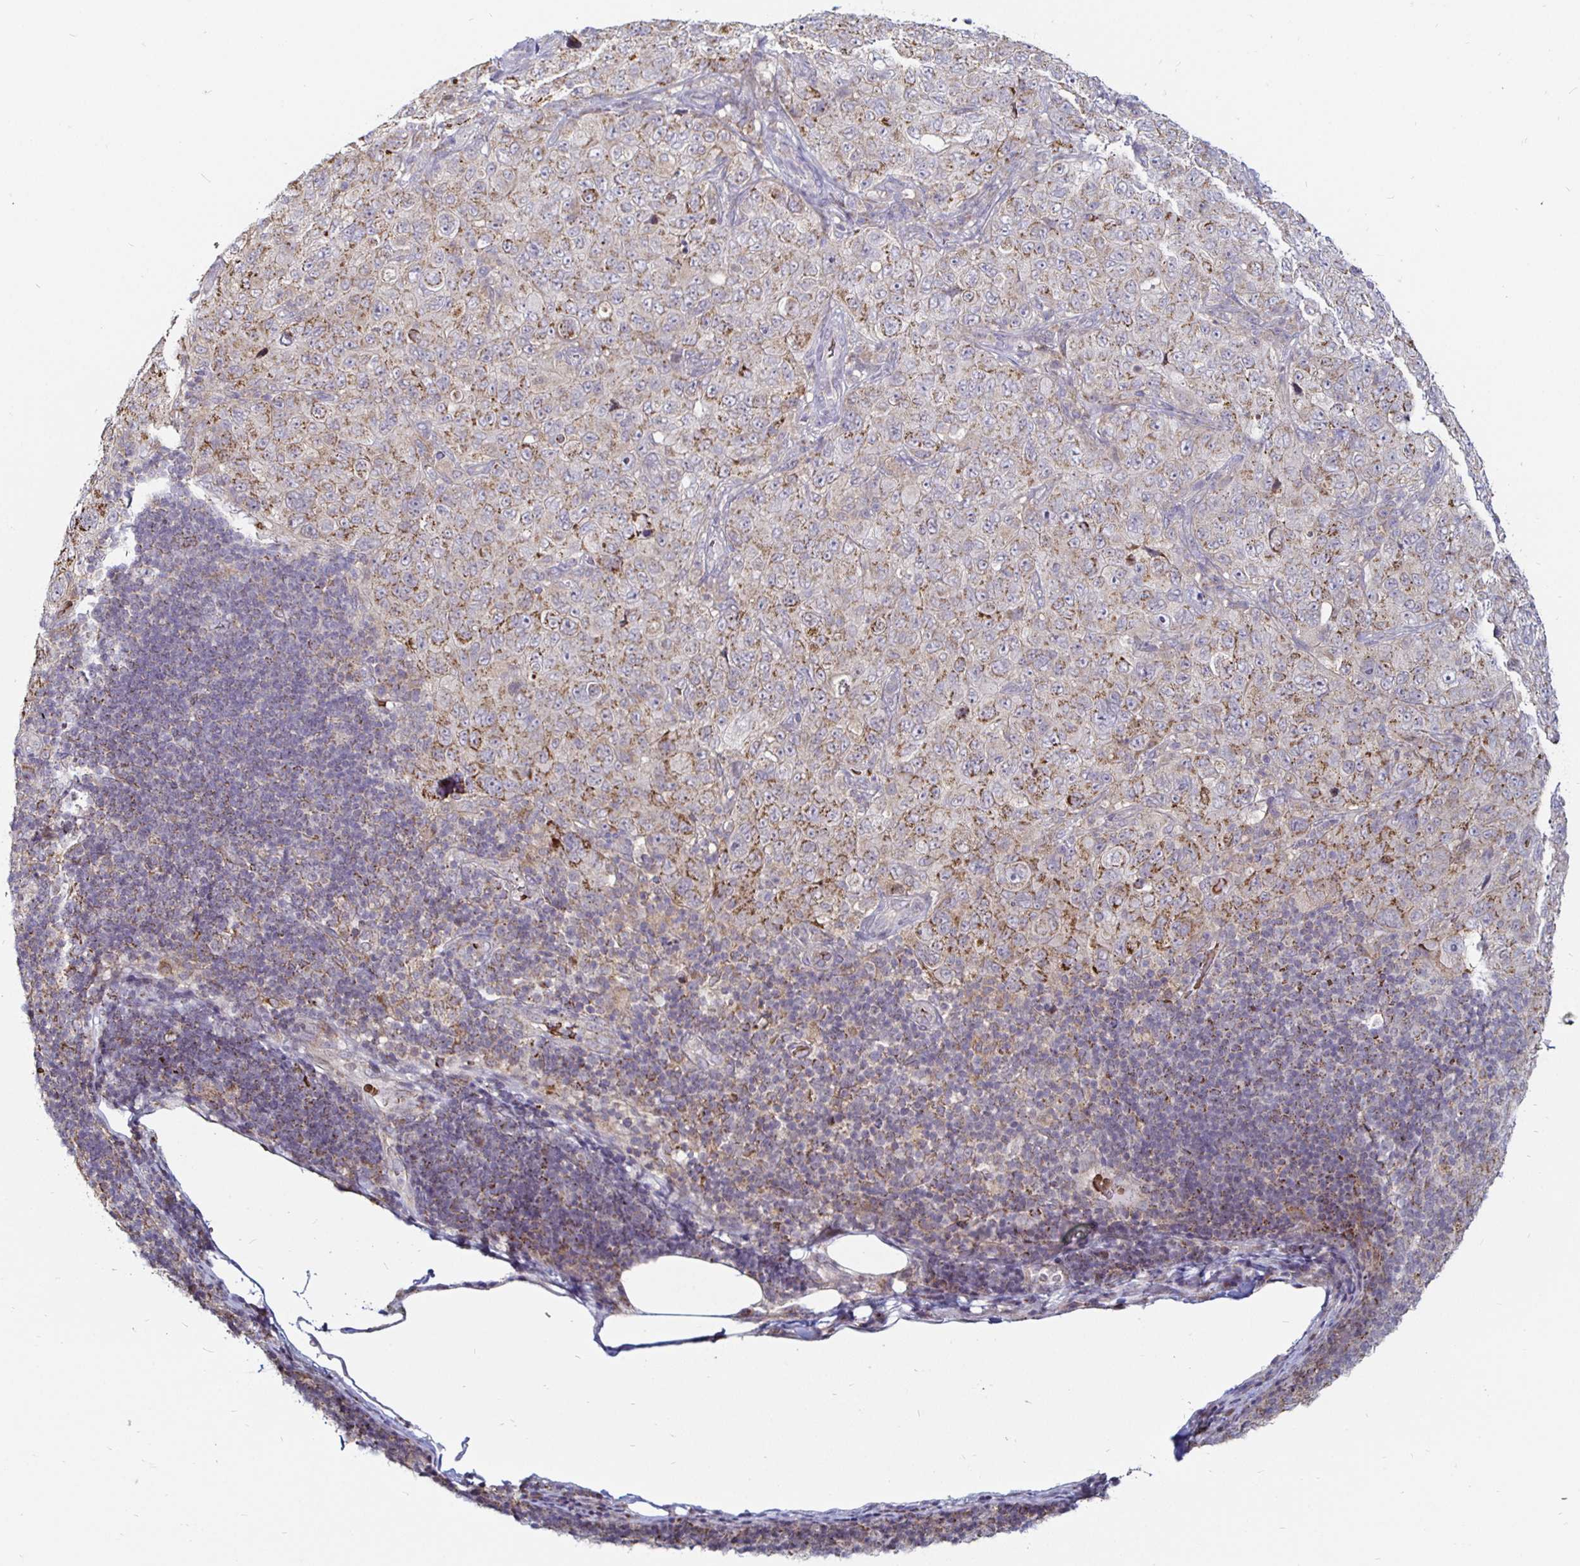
{"staining": {"intensity": "weak", "quantity": "25%-75%", "location": "cytoplasmic/membranous"}, "tissue": "pancreatic cancer", "cell_type": "Tumor cells", "image_type": "cancer", "snomed": [{"axis": "morphology", "description": "Adenocarcinoma, NOS"}, {"axis": "topography", "description": "Pancreas"}], "caption": "IHC image of neoplastic tissue: adenocarcinoma (pancreatic) stained using immunohistochemistry exhibits low levels of weak protein expression localized specifically in the cytoplasmic/membranous of tumor cells, appearing as a cytoplasmic/membranous brown color.", "gene": "ATG3", "patient": {"sex": "male", "age": 68}}